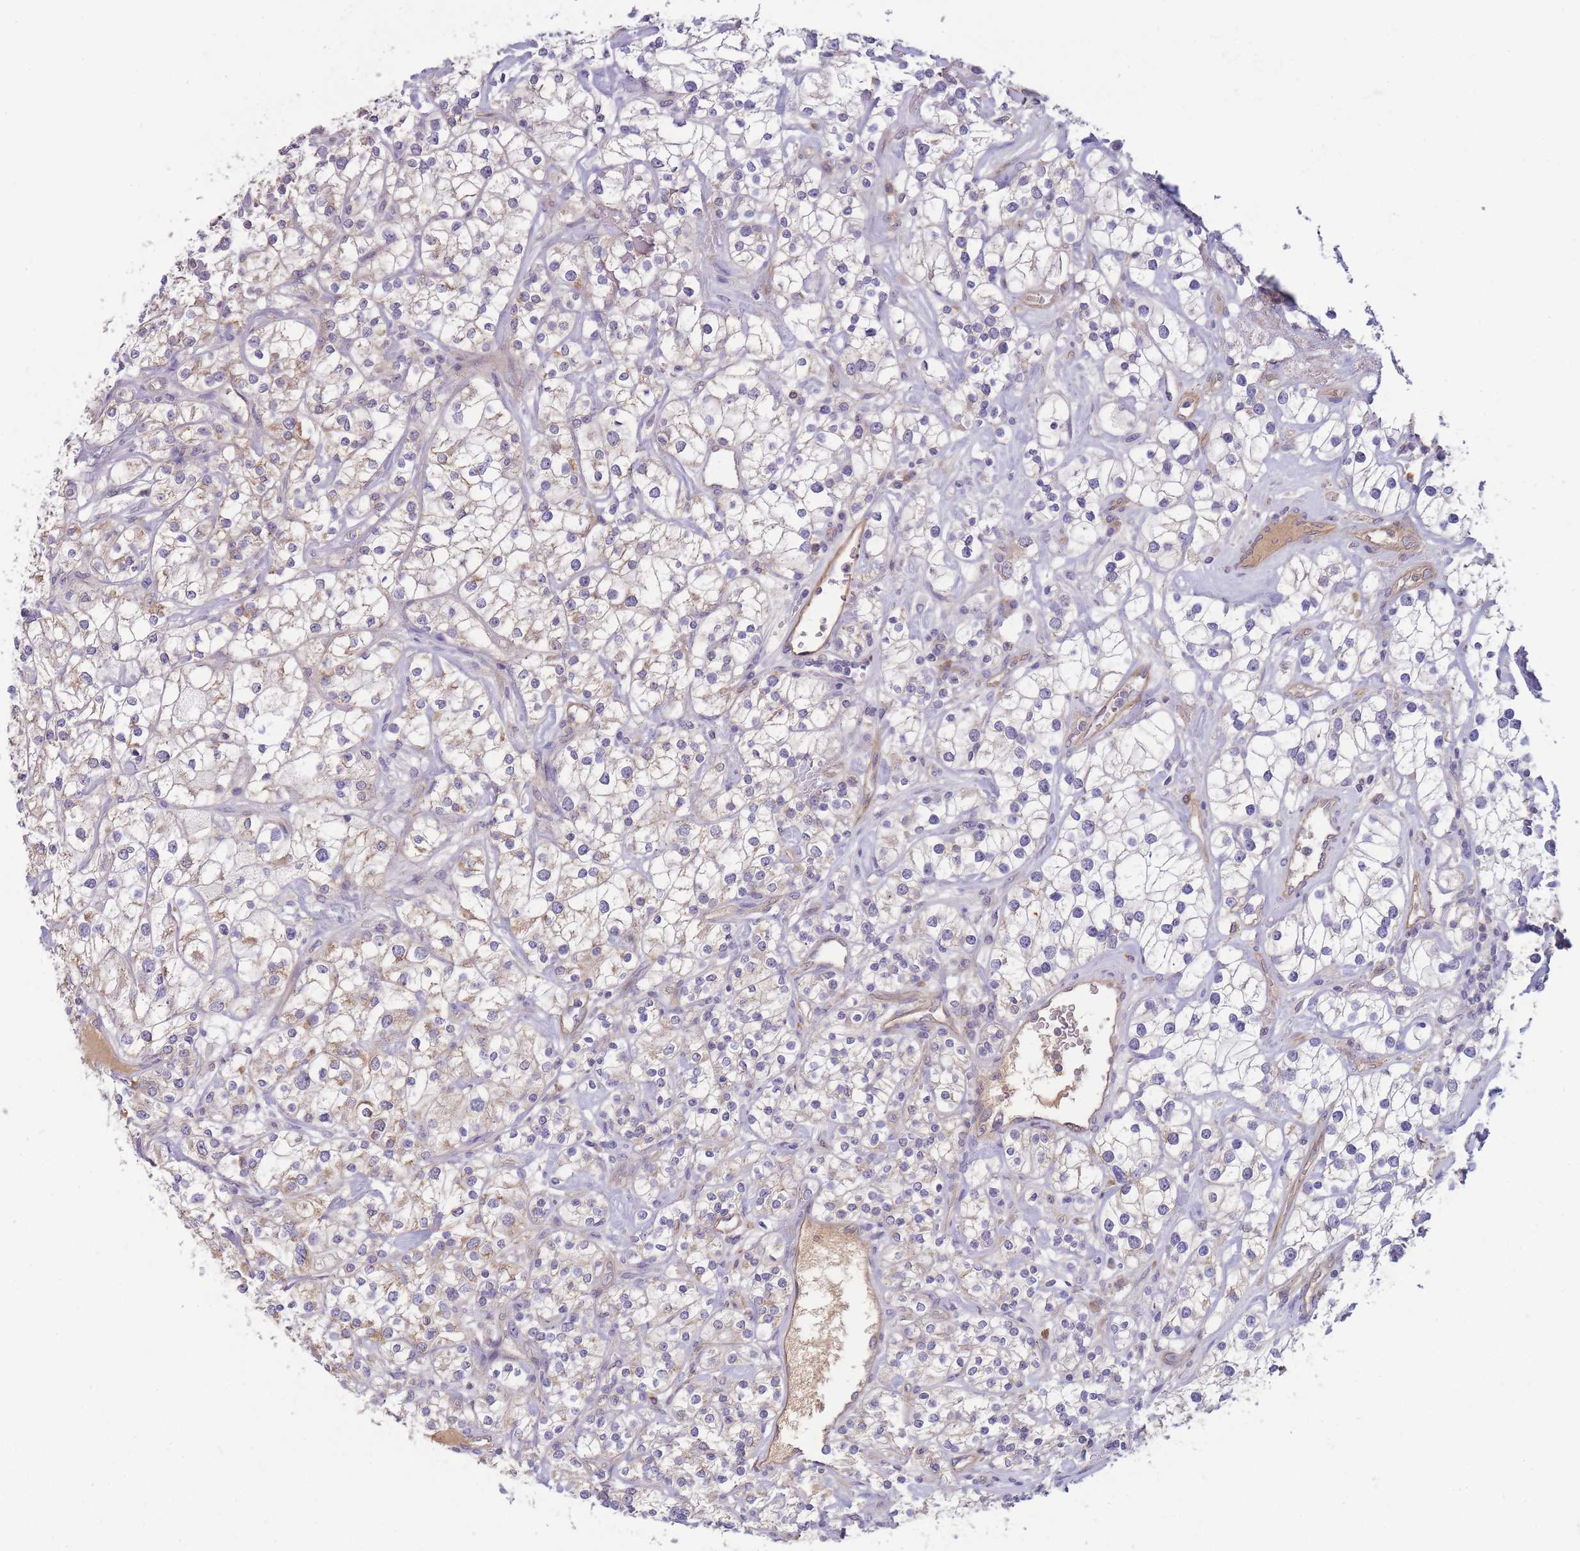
{"staining": {"intensity": "negative", "quantity": "none", "location": "none"}, "tissue": "renal cancer", "cell_type": "Tumor cells", "image_type": "cancer", "snomed": [{"axis": "morphology", "description": "Adenocarcinoma, NOS"}, {"axis": "topography", "description": "Kidney"}], "caption": "Renal adenocarcinoma was stained to show a protein in brown. There is no significant positivity in tumor cells. (Immunohistochemistry, brightfield microscopy, high magnification).", "gene": "NDUFAF5", "patient": {"sex": "male", "age": 77}}